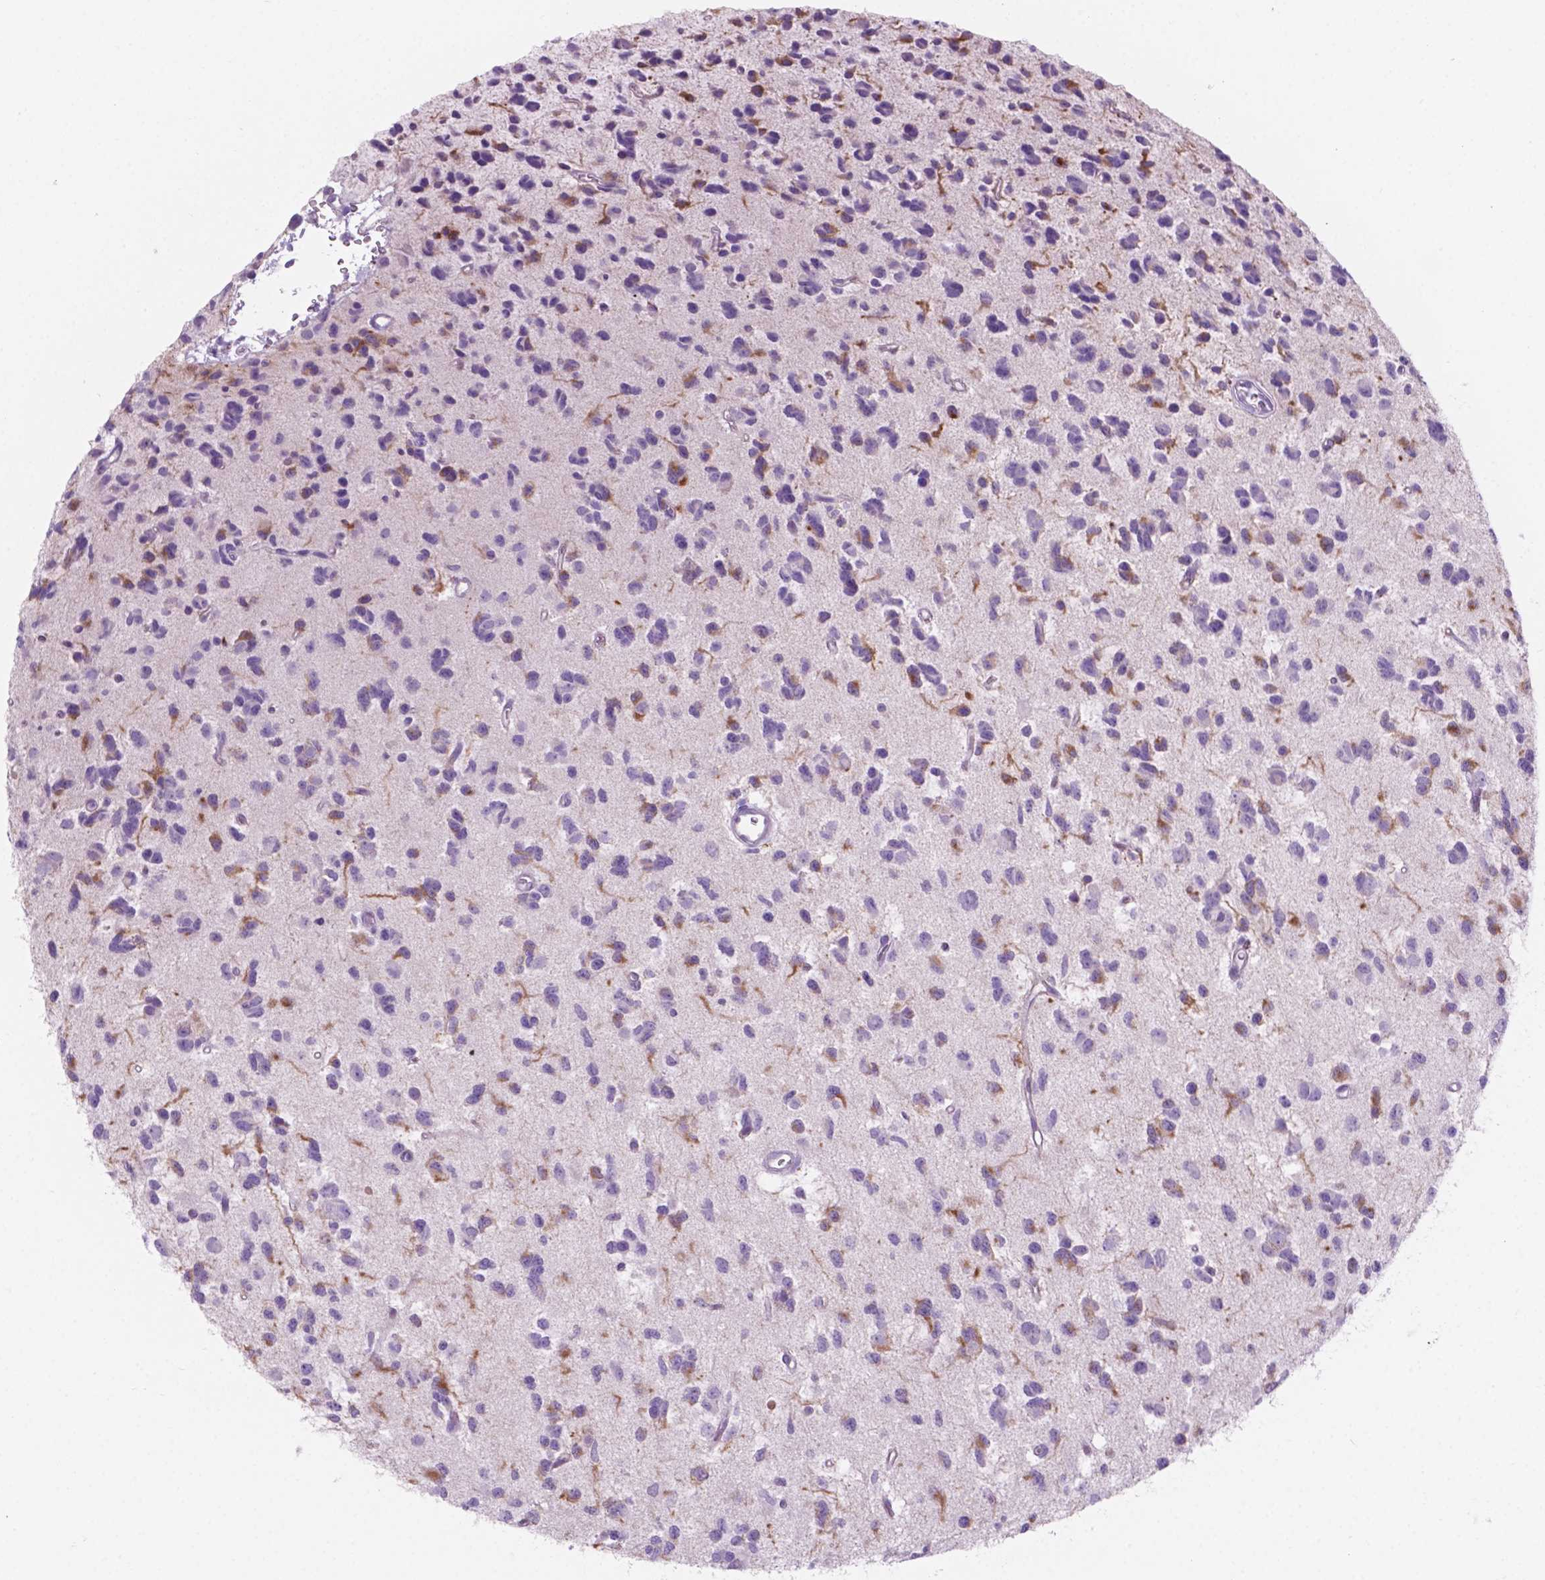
{"staining": {"intensity": "negative", "quantity": "none", "location": "none"}, "tissue": "glioma", "cell_type": "Tumor cells", "image_type": "cancer", "snomed": [{"axis": "morphology", "description": "Glioma, malignant, Low grade"}, {"axis": "topography", "description": "Brain"}], "caption": "An IHC micrograph of glioma is shown. There is no staining in tumor cells of glioma. Brightfield microscopy of immunohistochemistry (IHC) stained with DAB (brown) and hematoxylin (blue), captured at high magnification.", "gene": "GRIN2B", "patient": {"sex": "female", "age": 45}}